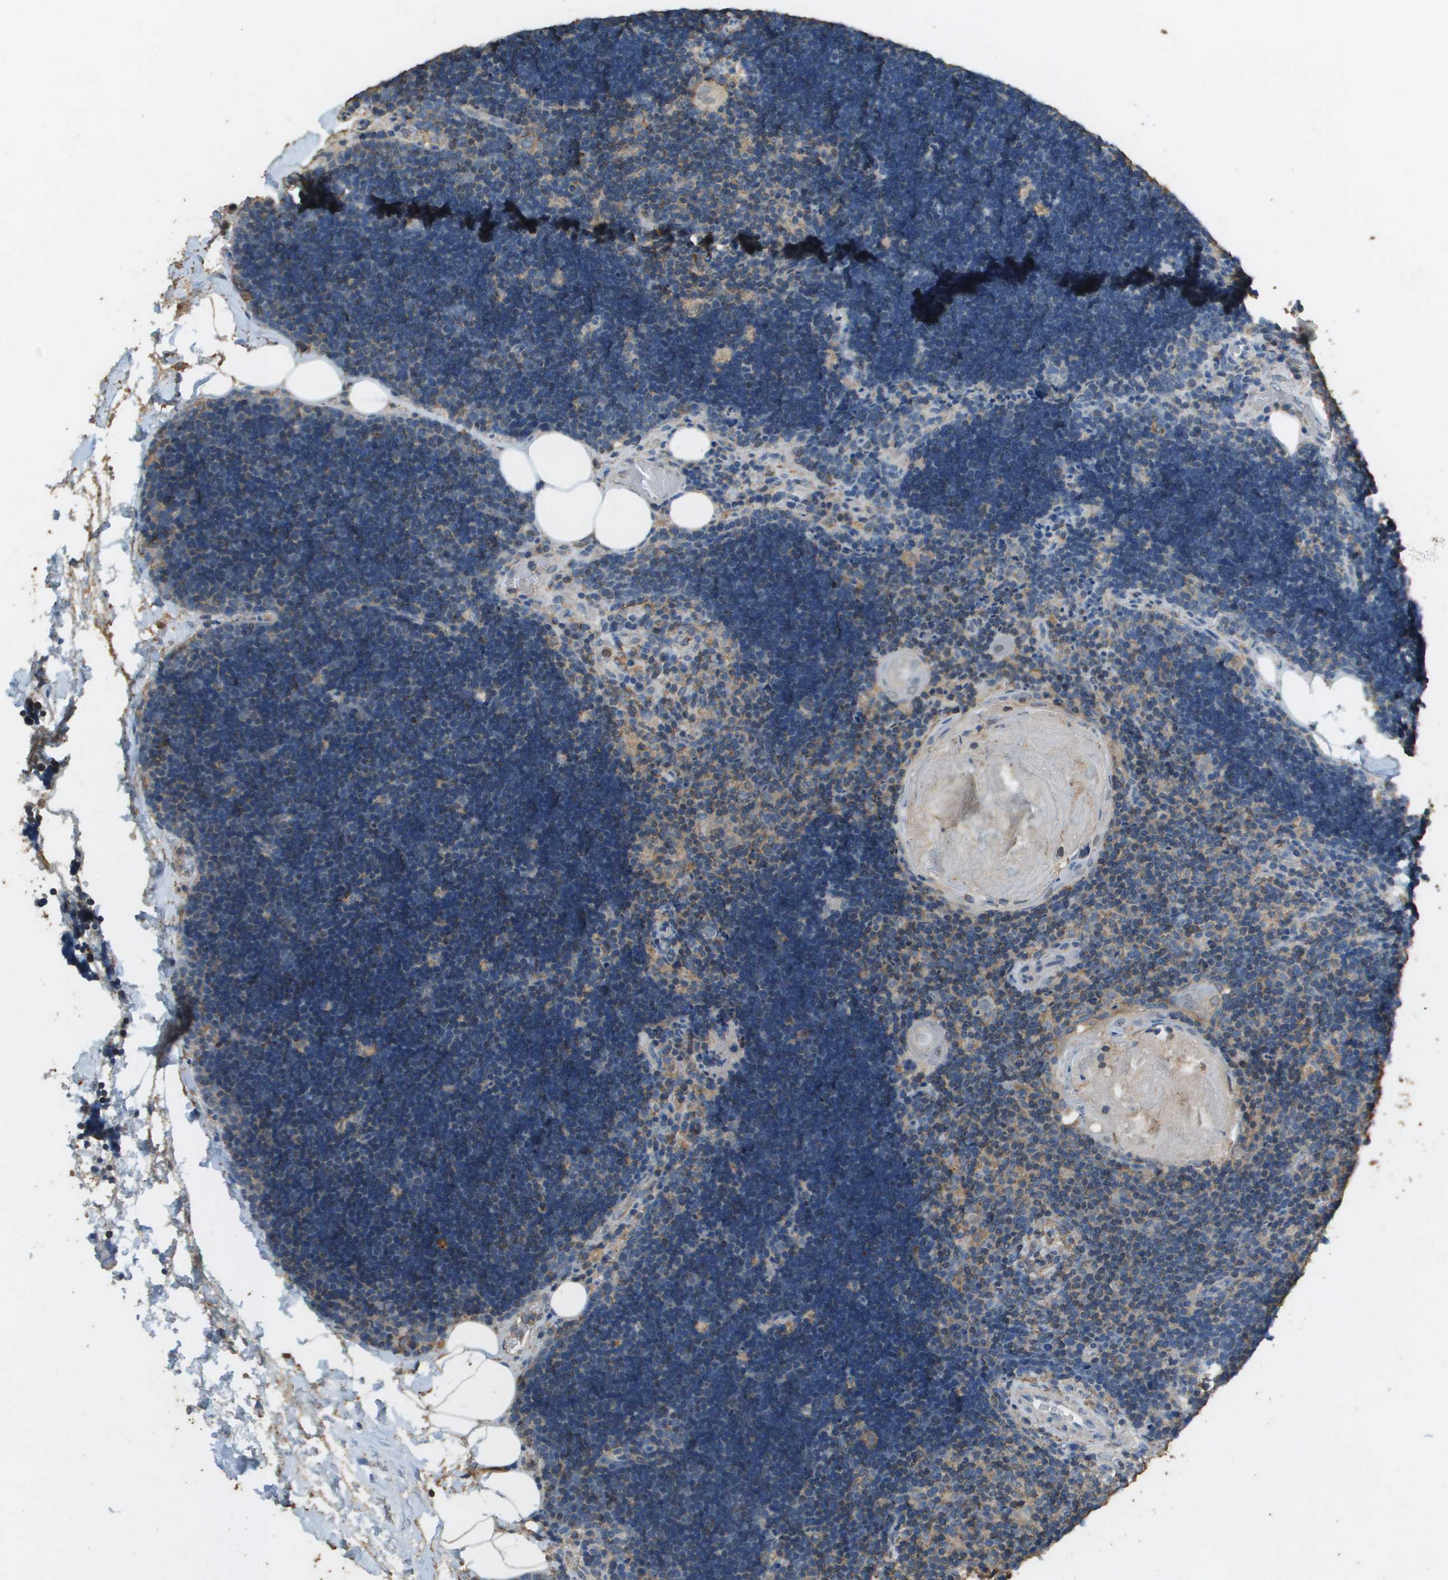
{"staining": {"intensity": "weak", "quantity": "25%-75%", "location": "cytoplasmic/membranous"}, "tissue": "lymph node", "cell_type": "Germinal center cells", "image_type": "normal", "snomed": [{"axis": "morphology", "description": "Normal tissue, NOS"}, {"axis": "topography", "description": "Lymph node"}], "caption": "The histopathology image exhibits staining of normal lymph node, revealing weak cytoplasmic/membranous protein positivity (brown color) within germinal center cells. The staining was performed using DAB (3,3'-diaminobenzidine), with brown indicating positive protein expression. Nuclei are stained blue with hematoxylin.", "gene": "MS4A7", "patient": {"sex": "male", "age": 33}}